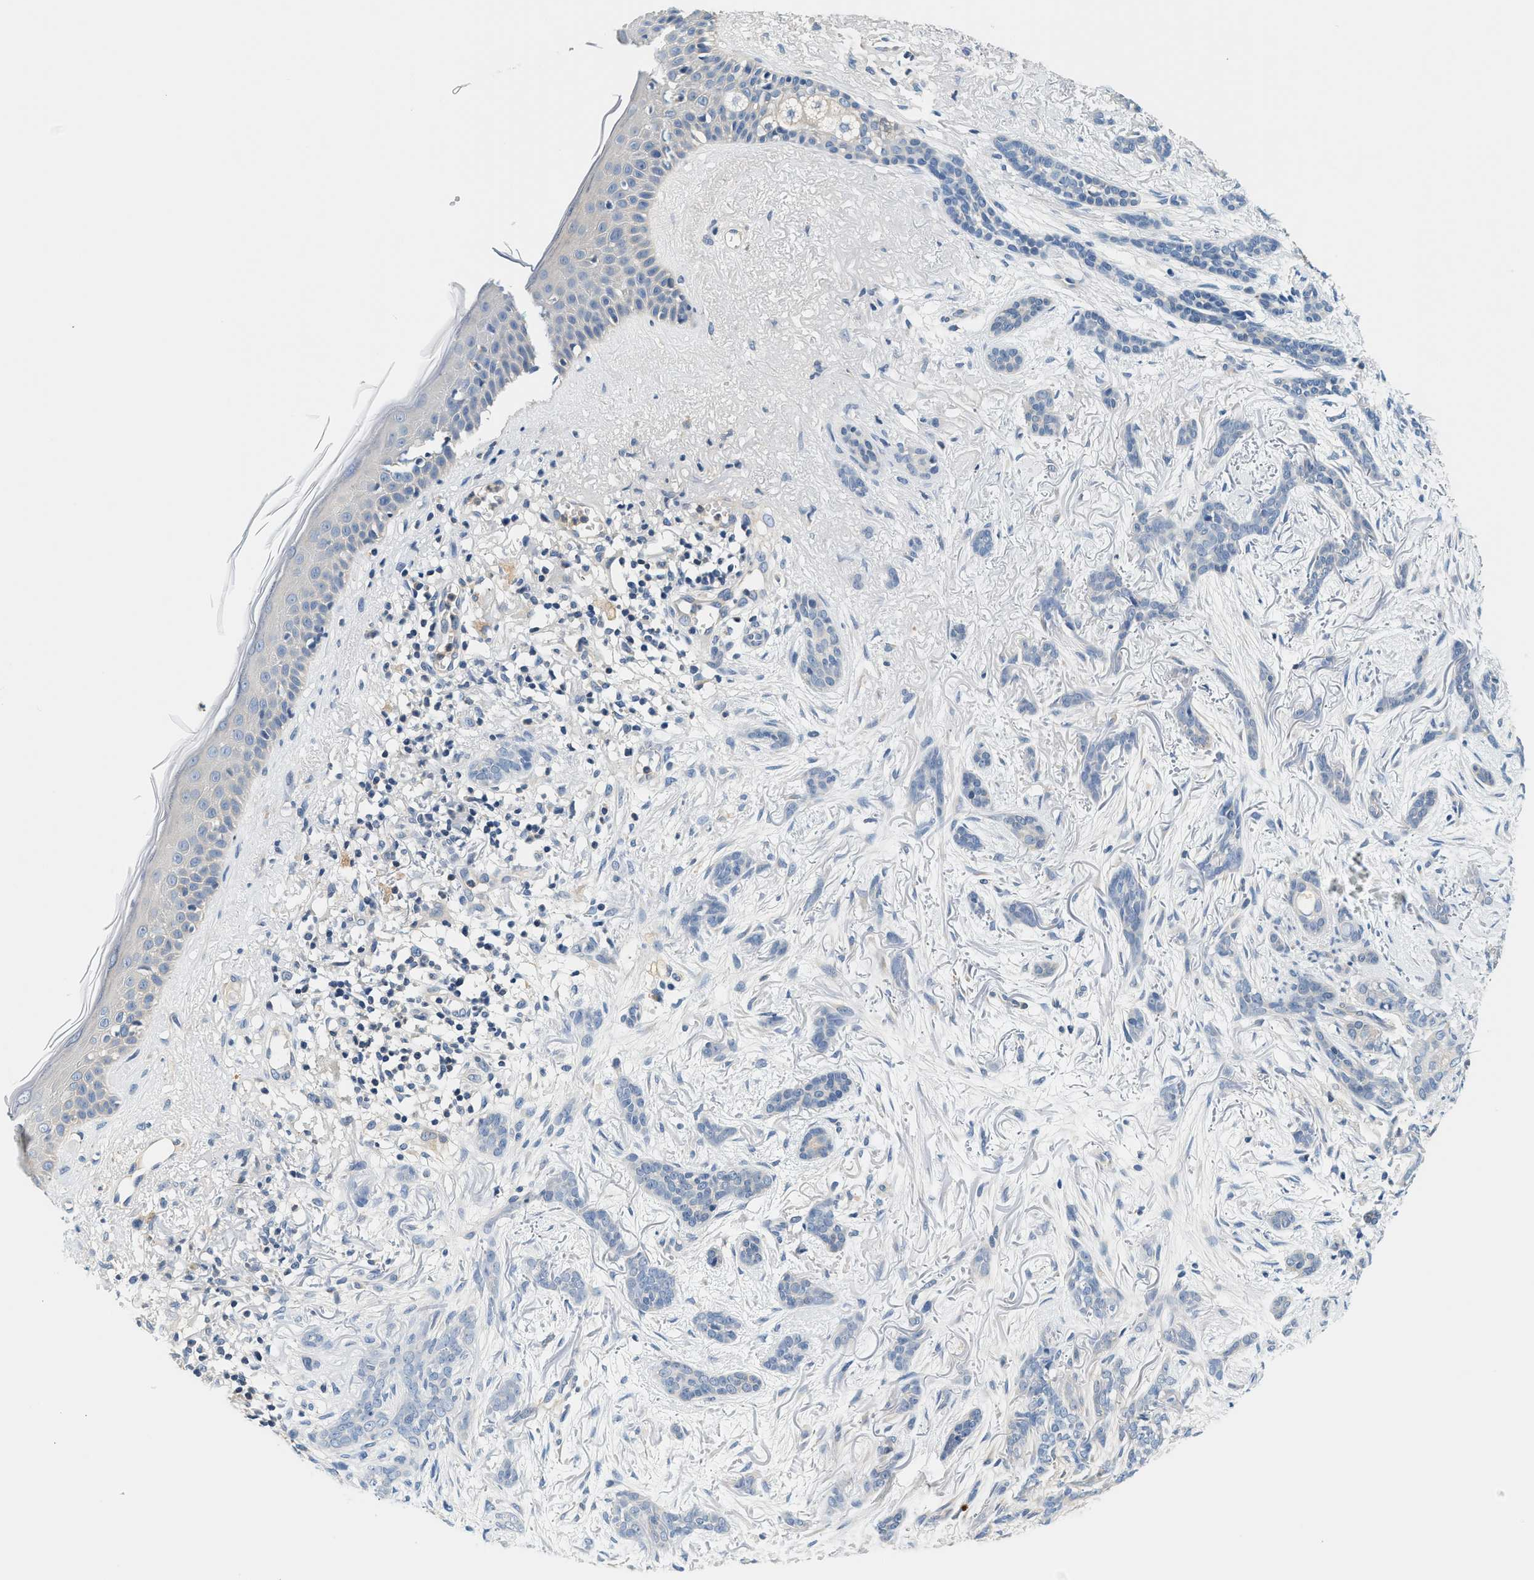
{"staining": {"intensity": "negative", "quantity": "none", "location": "none"}, "tissue": "skin cancer", "cell_type": "Tumor cells", "image_type": "cancer", "snomed": [{"axis": "morphology", "description": "Basal cell carcinoma"}, {"axis": "morphology", "description": "Adnexal tumor, benign"}, {"axis": "topography", "description": "Skin"}], "caption": "IHC of benign adnexal tumor (skin) shows no expression in tumor cells.", "gene": "SLC35E1", "patient": {"sex": "female", "age": 42}}